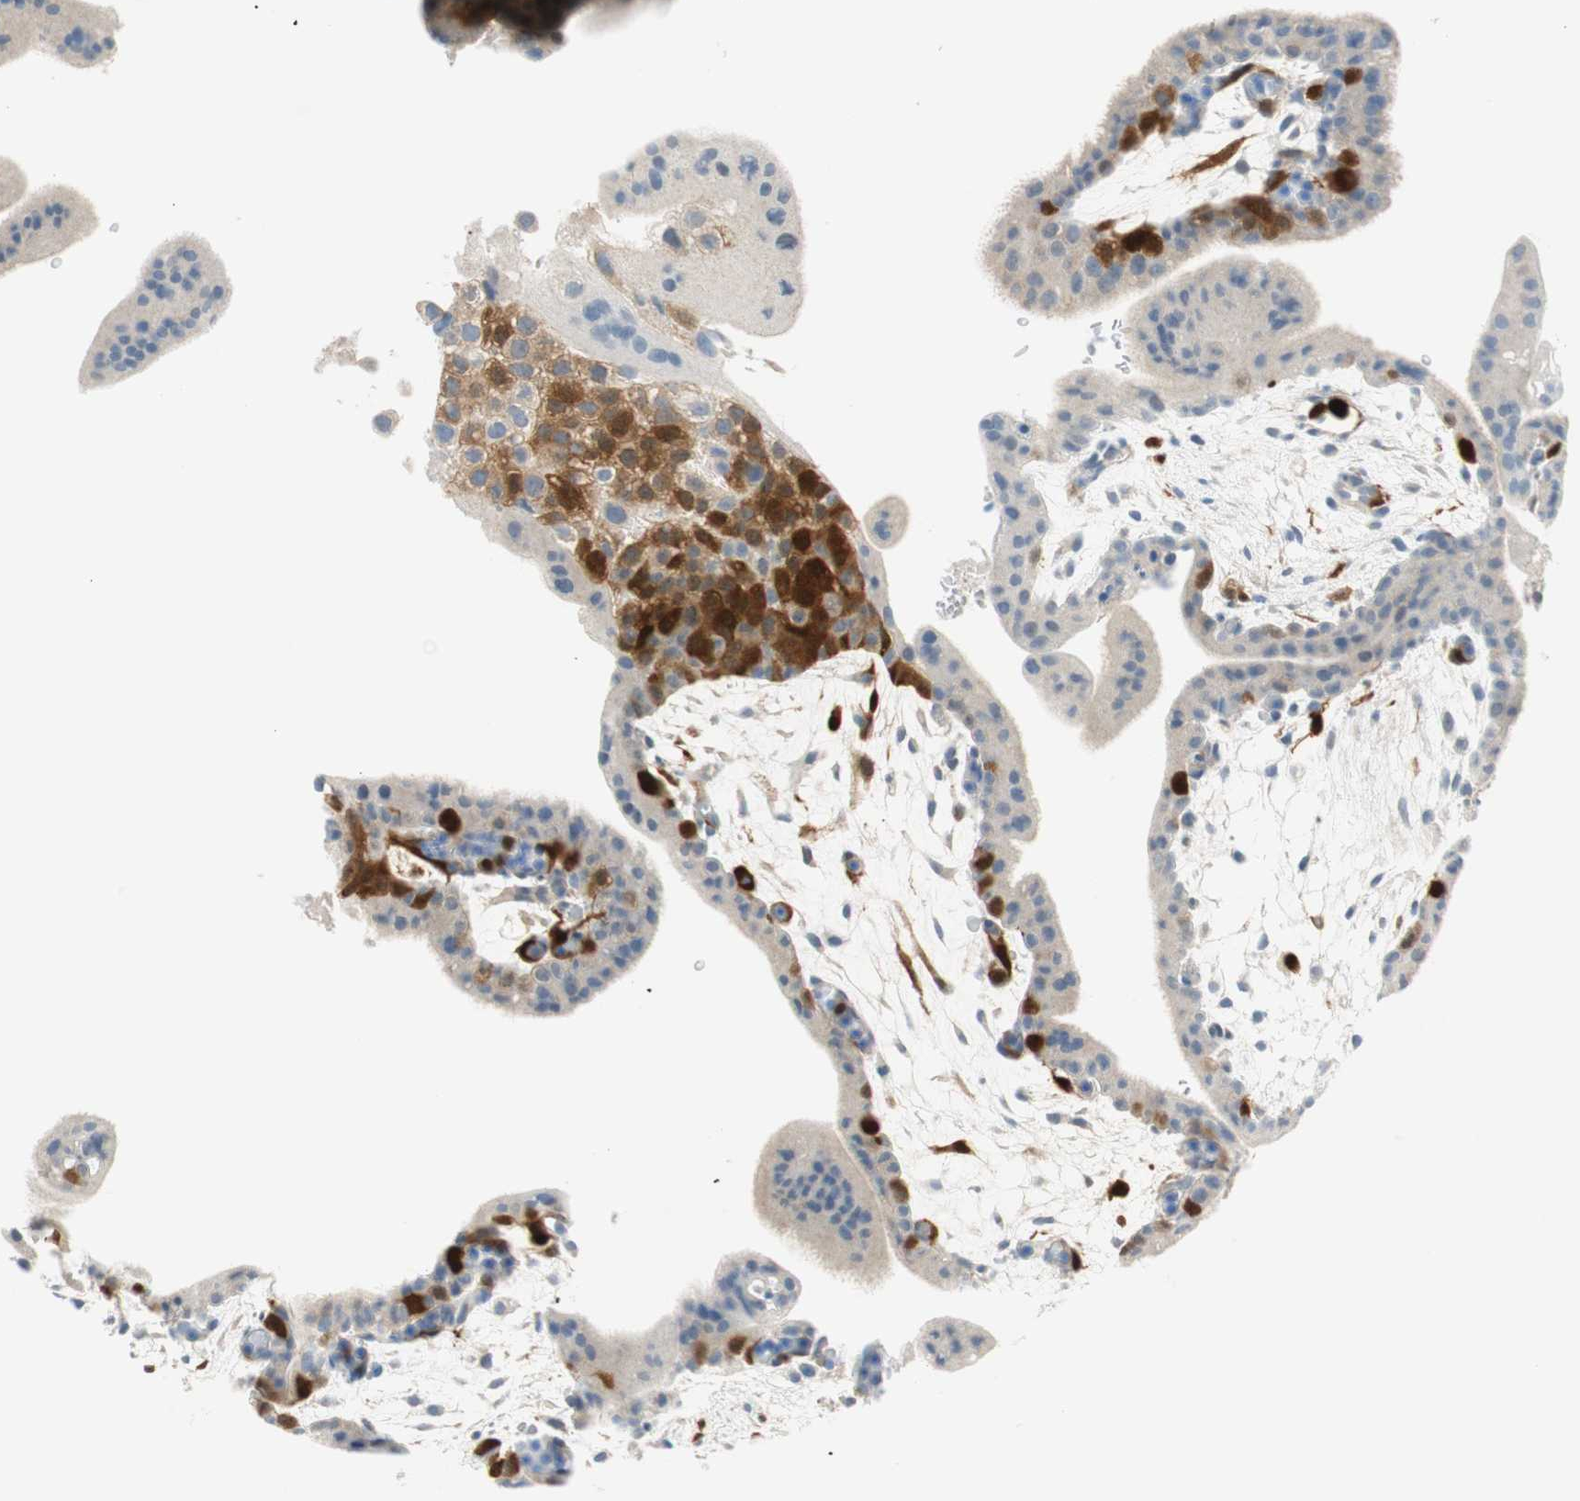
{"staining": {"intensity": "strong", "quantity": "<25%", "location": "cytoplasmic/membranous,nuclear"}, "tissue": "placenta", "cell_type": "Trophoblastic cells", "image_type": "normal", "snomed": [{"axis": "morphology", "description": "Normal tissue, NOS"}, {"axis": "topography", "description": "Placenta"}], "caption": "Human placenta stained for a protein (brown) reveals strong cytoplasmic/membranous,nuclear positive expression in about <25% of trophoblastic cells.", "gene": "PTTG1", "patient": {"sex": "female", "age": 35}}